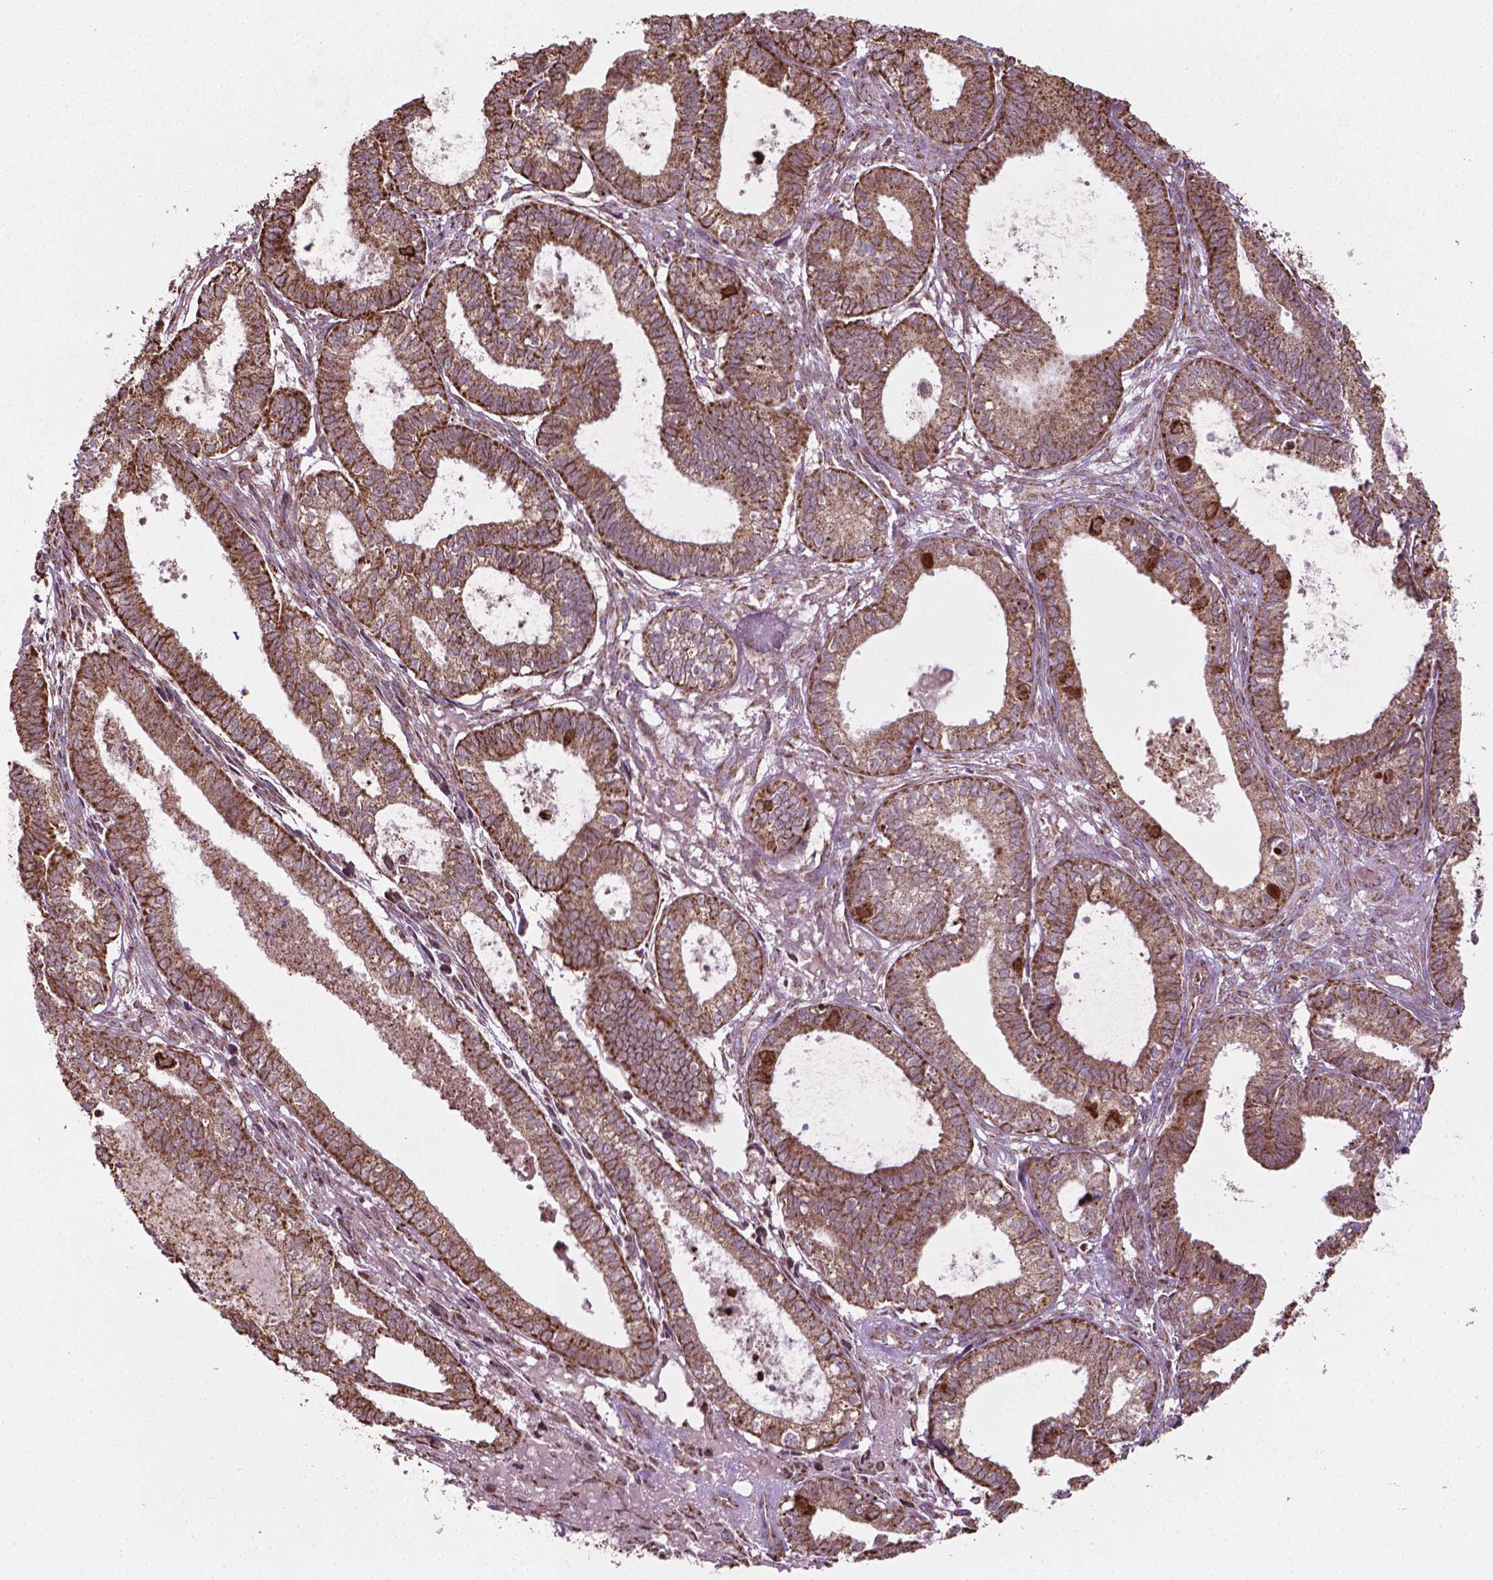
{"staining": {"intensity": "weak", "quantity": ">75%", "location": "cytoplasmic/membranous"}, "tissue": "ovarian cancer", "cell_type": "Tumor cells", "image_type": "cancer", "snomed": [{"axis": "morphology", "description": "Carcinoma, endometroid"}, {"axis": "topography", "description": "Ovary"}], "caption": "Immunohistochemistry (IHC) (DAB) staining of endometroid carcinoma (ovarian) exhibits weak cytoplasmic/membranous protein expression in approximately >75% of tumor cells. The staining was performed using DAB, with brown indicating positive protein expression. Nuclei are stained blue with hematoxylin.", "gene": "HS3ST3A1", "patient": {"sex": "female", "age": 64}}